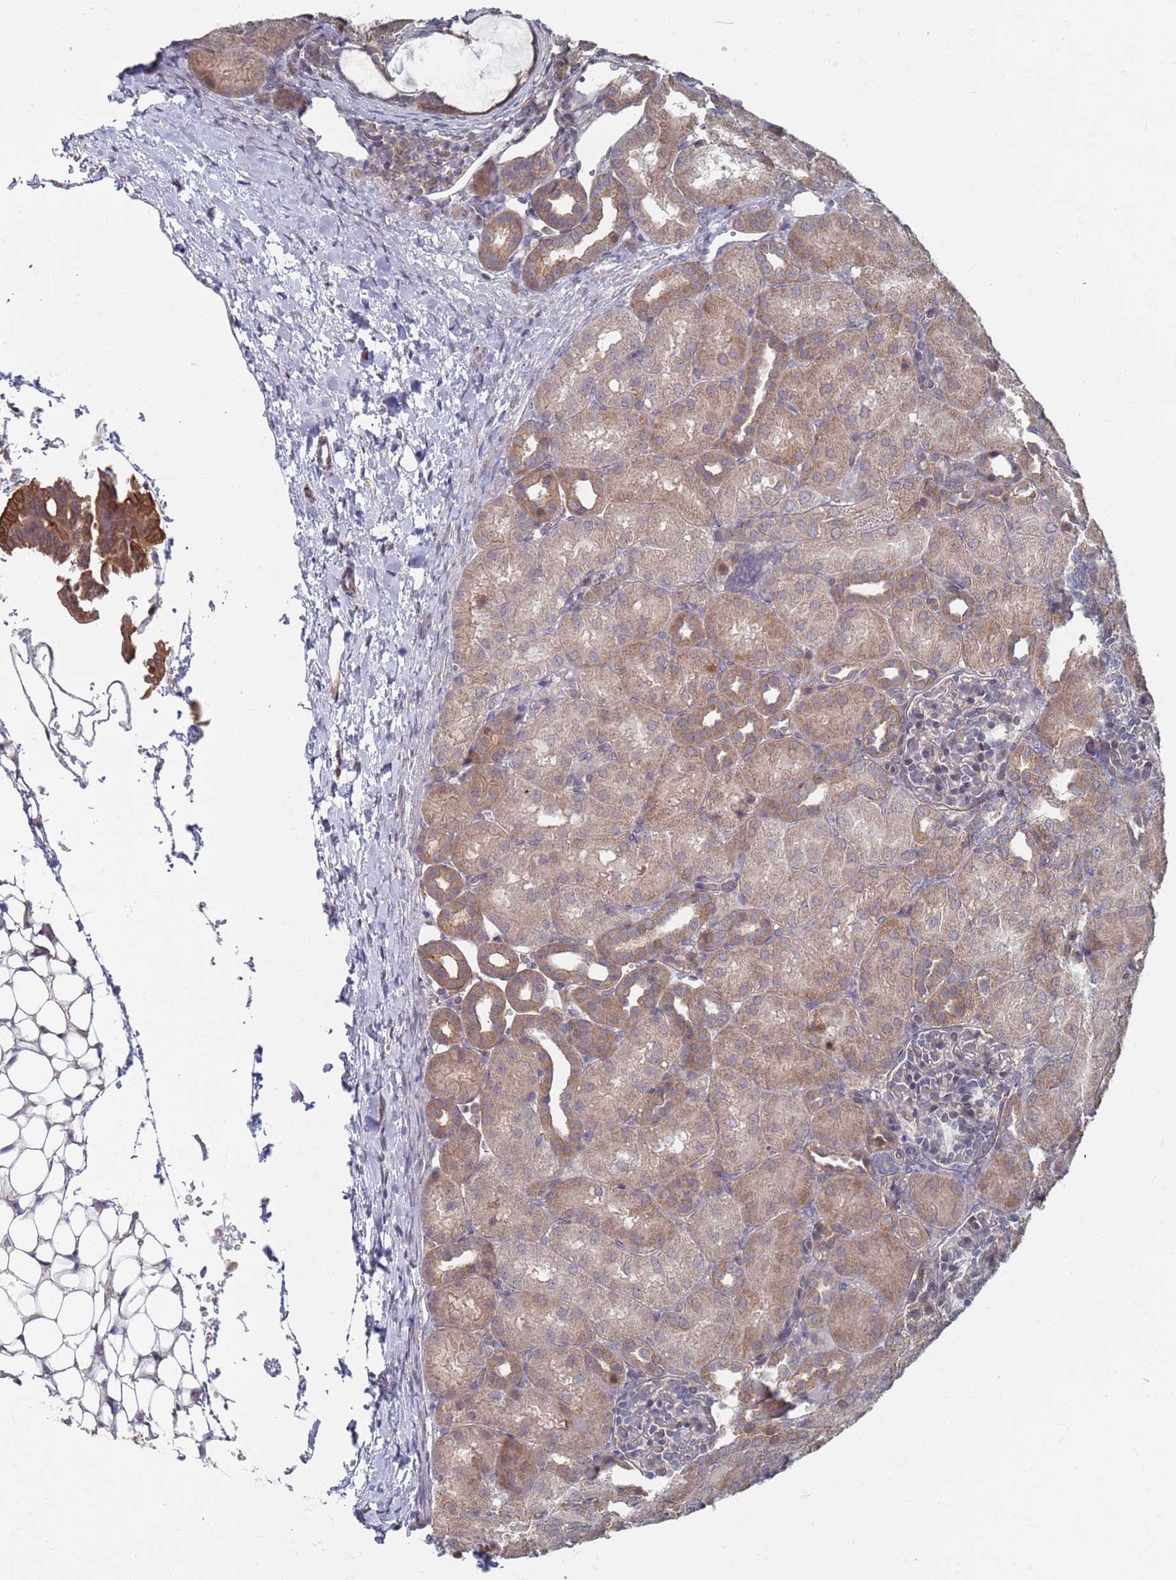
{"staining": {"intensity": "moderate", "quantity": "<25%", "location": "cytoplasmic/membranous"}, "tissue": "kidney", "cell_type": "Cells in glomeruli", "image_type": "normal", "snomed": [{"axis": "morphology", "description": "Normal tissue, NOS"}, {"axis": "topography", "description": "Kidney"}], "caption": "DAB (3,3'-diaminobenzidine) immunohistochemical staining of unremarkable human kidney displays moderate cytoplasmic/membranous protein staining in approximately <25% of cells in glomeruli.", "gene": "DGKD", "patient": {"sex": "male", "age": 1}}